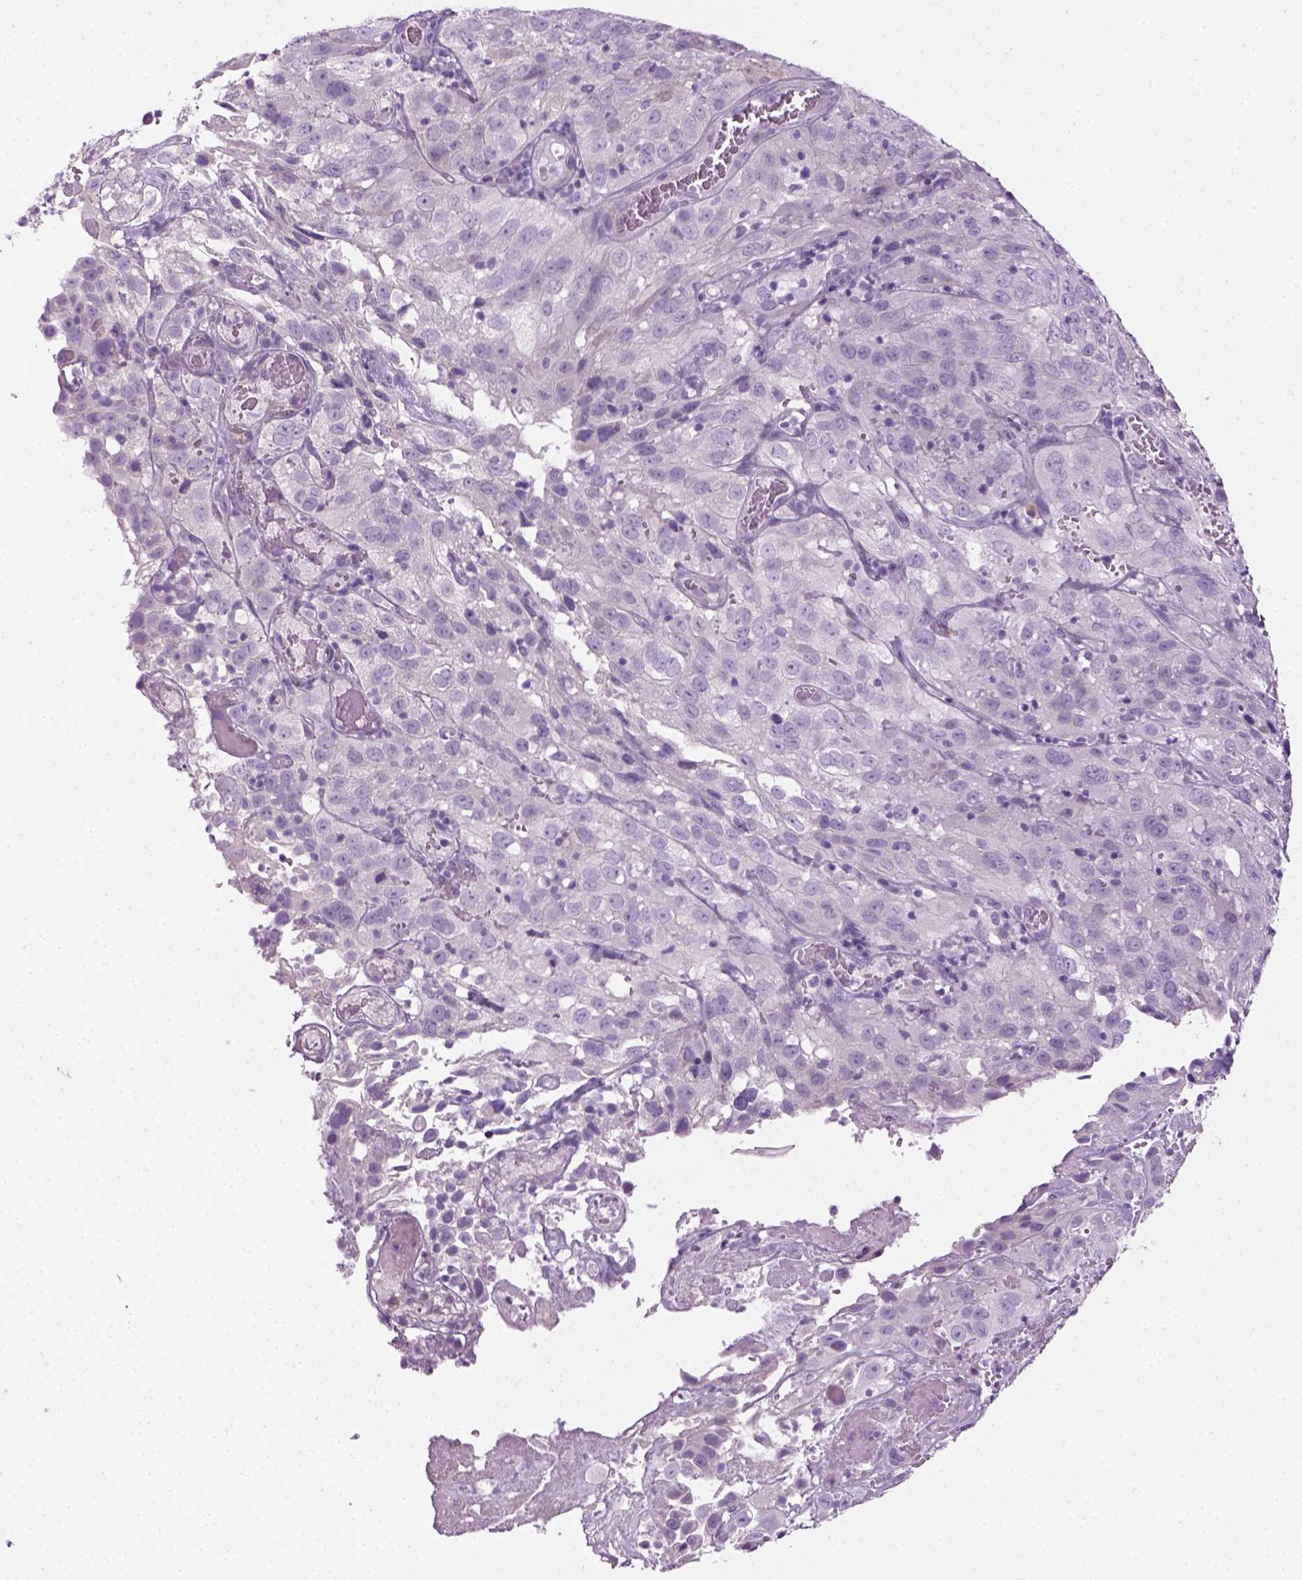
{"staining": {"intensity": "negative", "quantity": "none", "location": "none"}, "tissue": "cervical cancer", "cell_type": "Tumor cells", "image_type": "cancer", "snomed": [{"axis": "morphology", "description": "Squamous cell carcinoma, NOS"}, {"axis": "topography", "description": "Cervix"}], "caption": "The immunohistochemistry (IHC) histopathology image has no significant staining in tumor cells of squamous cell carcinoma (cervical) tissue.", "gene": "CIBAR2", "patient": {"sex": "female", "age": 32}}